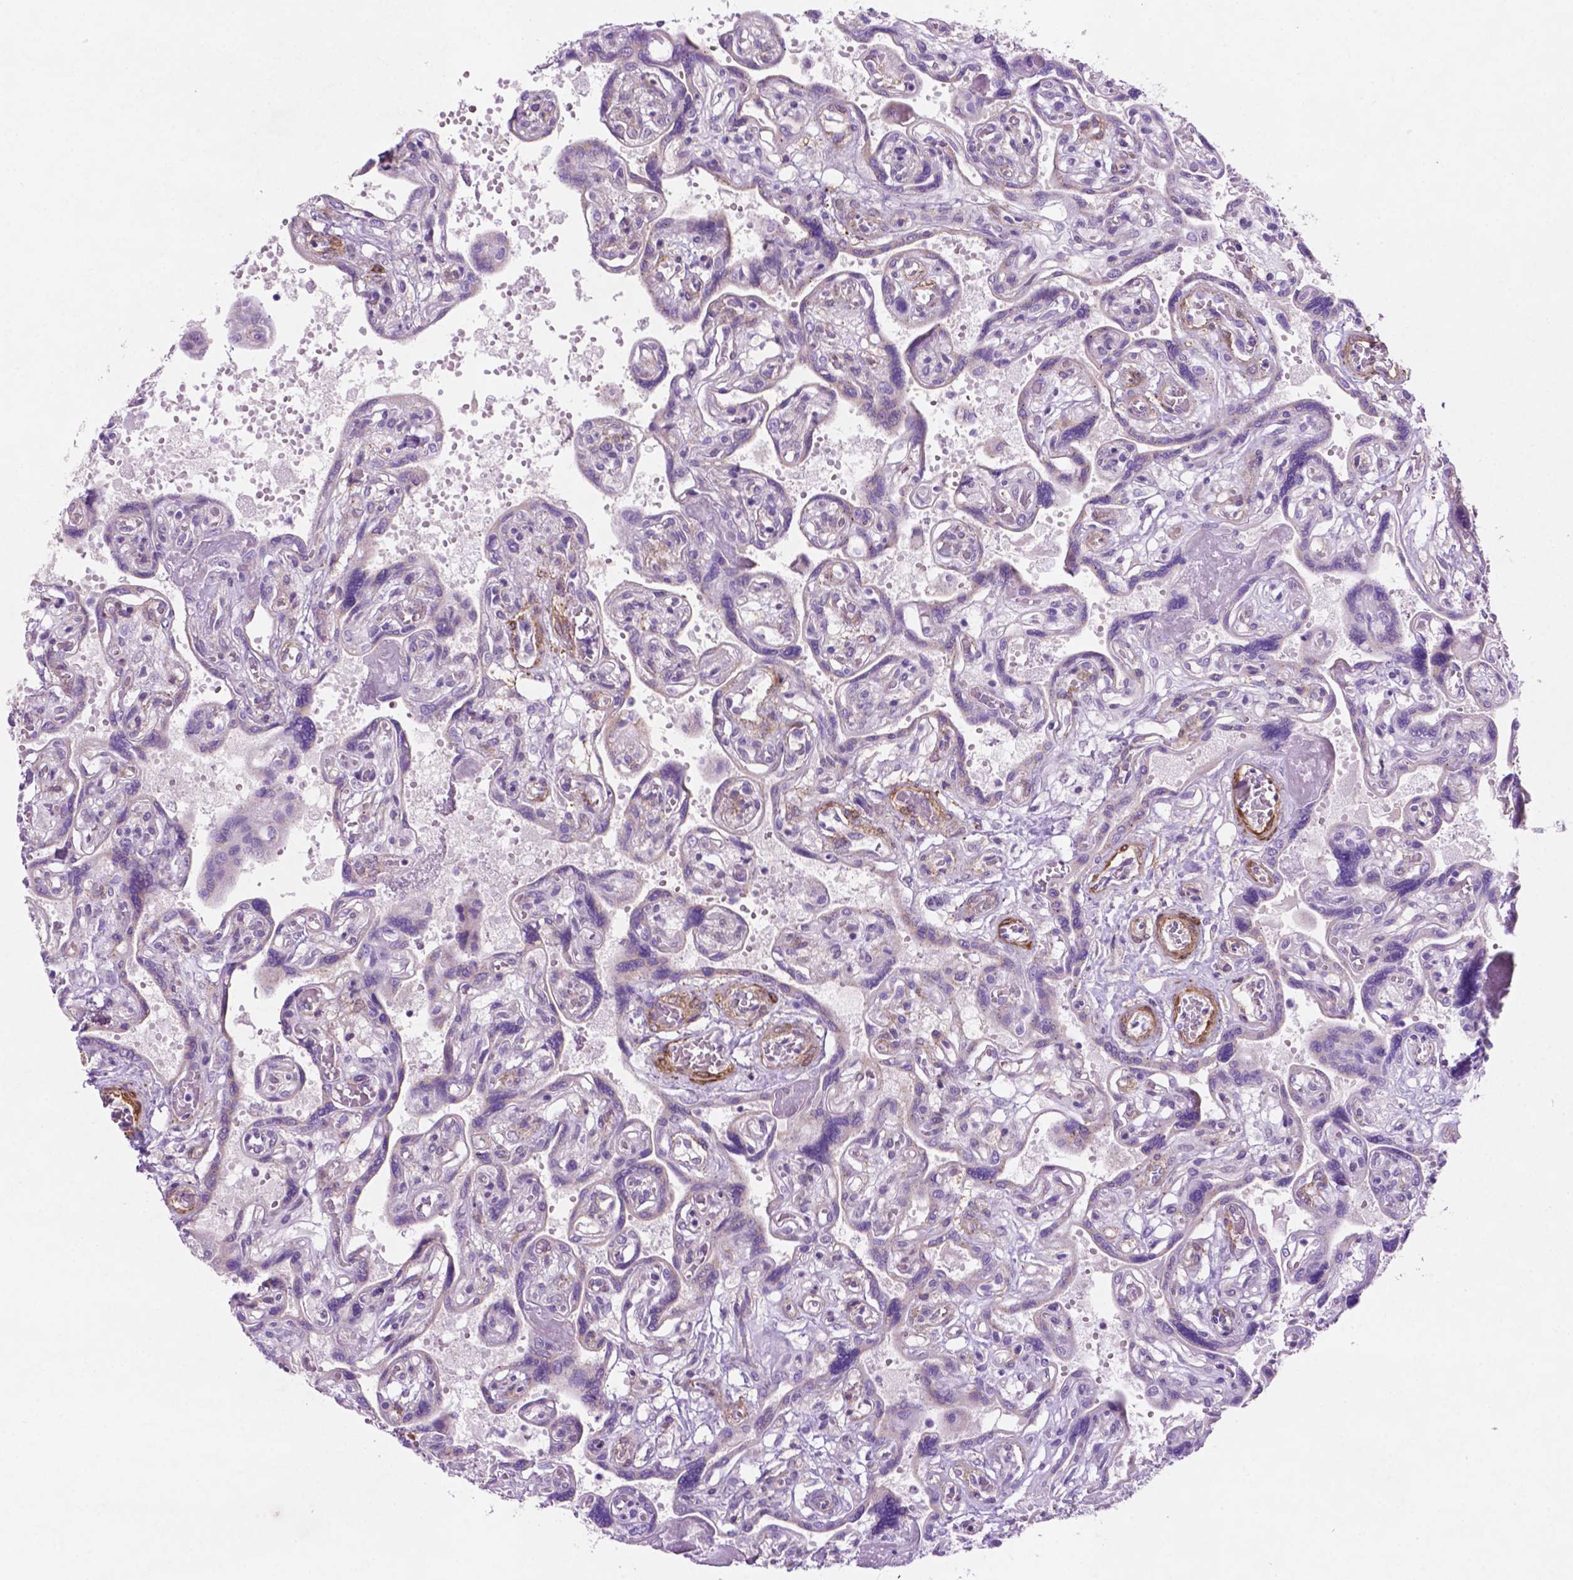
{"staining": {"intensity": "negative", "quantity": "none", "location": "none"}, "tissue": "placenta", "cell_type": "Decidual cells", "image_type": "normal", "snomed": [{"axis": "morphology", "description": "Normal tissue, NOS"}, {"axis": "topography", "description": "Placenta"}], "caption": "This is an IHC histopathology image of unremarkable human placenta. There is no staining in decidual cells.", "gene": "ASPG", "patient": {"sex": "female", "age": 32}}